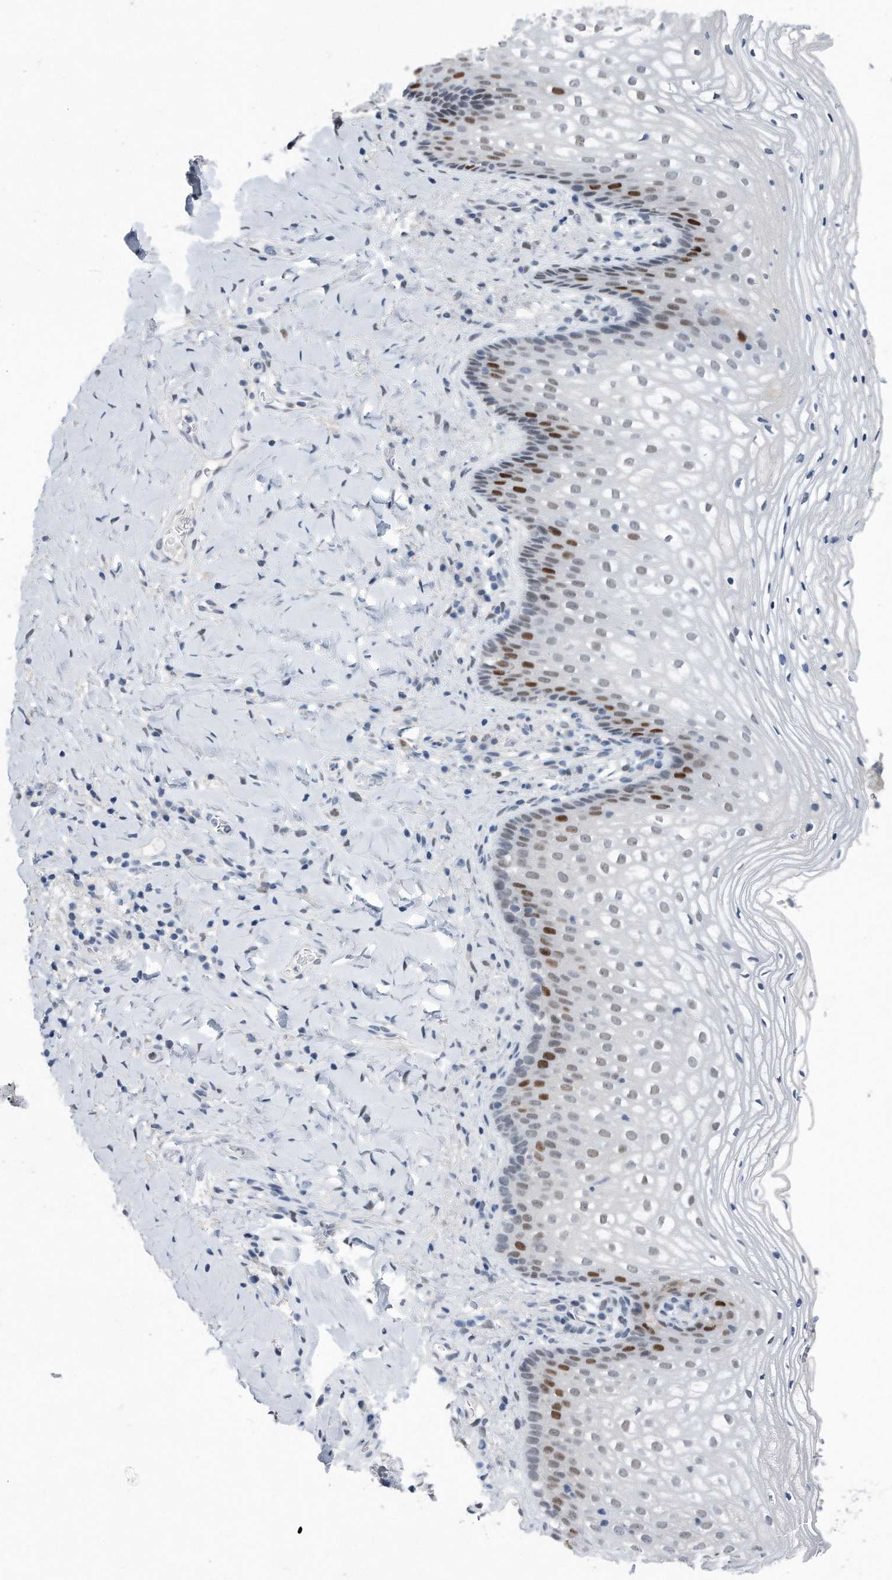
{"staining": {"intensity": "strong", "quantity": "<25%", "location": "nuclear"}, "tissue": "vagina", "cell_type": "Squamous epithelial cells", "image_type": "normal", "snomed": [{"axis": "morphology", "description": "Normal tissue, NOS"}, {"axis": "topography", "description": "Vagina"}], "caption": "Brown immunohistochemical staining in unremarkable vagina reveals strong nuclear positivity in approximately <25% of squamous epithelial cells. (Stains: DAB in brown, nuclei in blue, Microscopy: brightfield microscopy at high magnification).", "gene": "PCNA", "patient": {"sex": "female", "age": 60}}